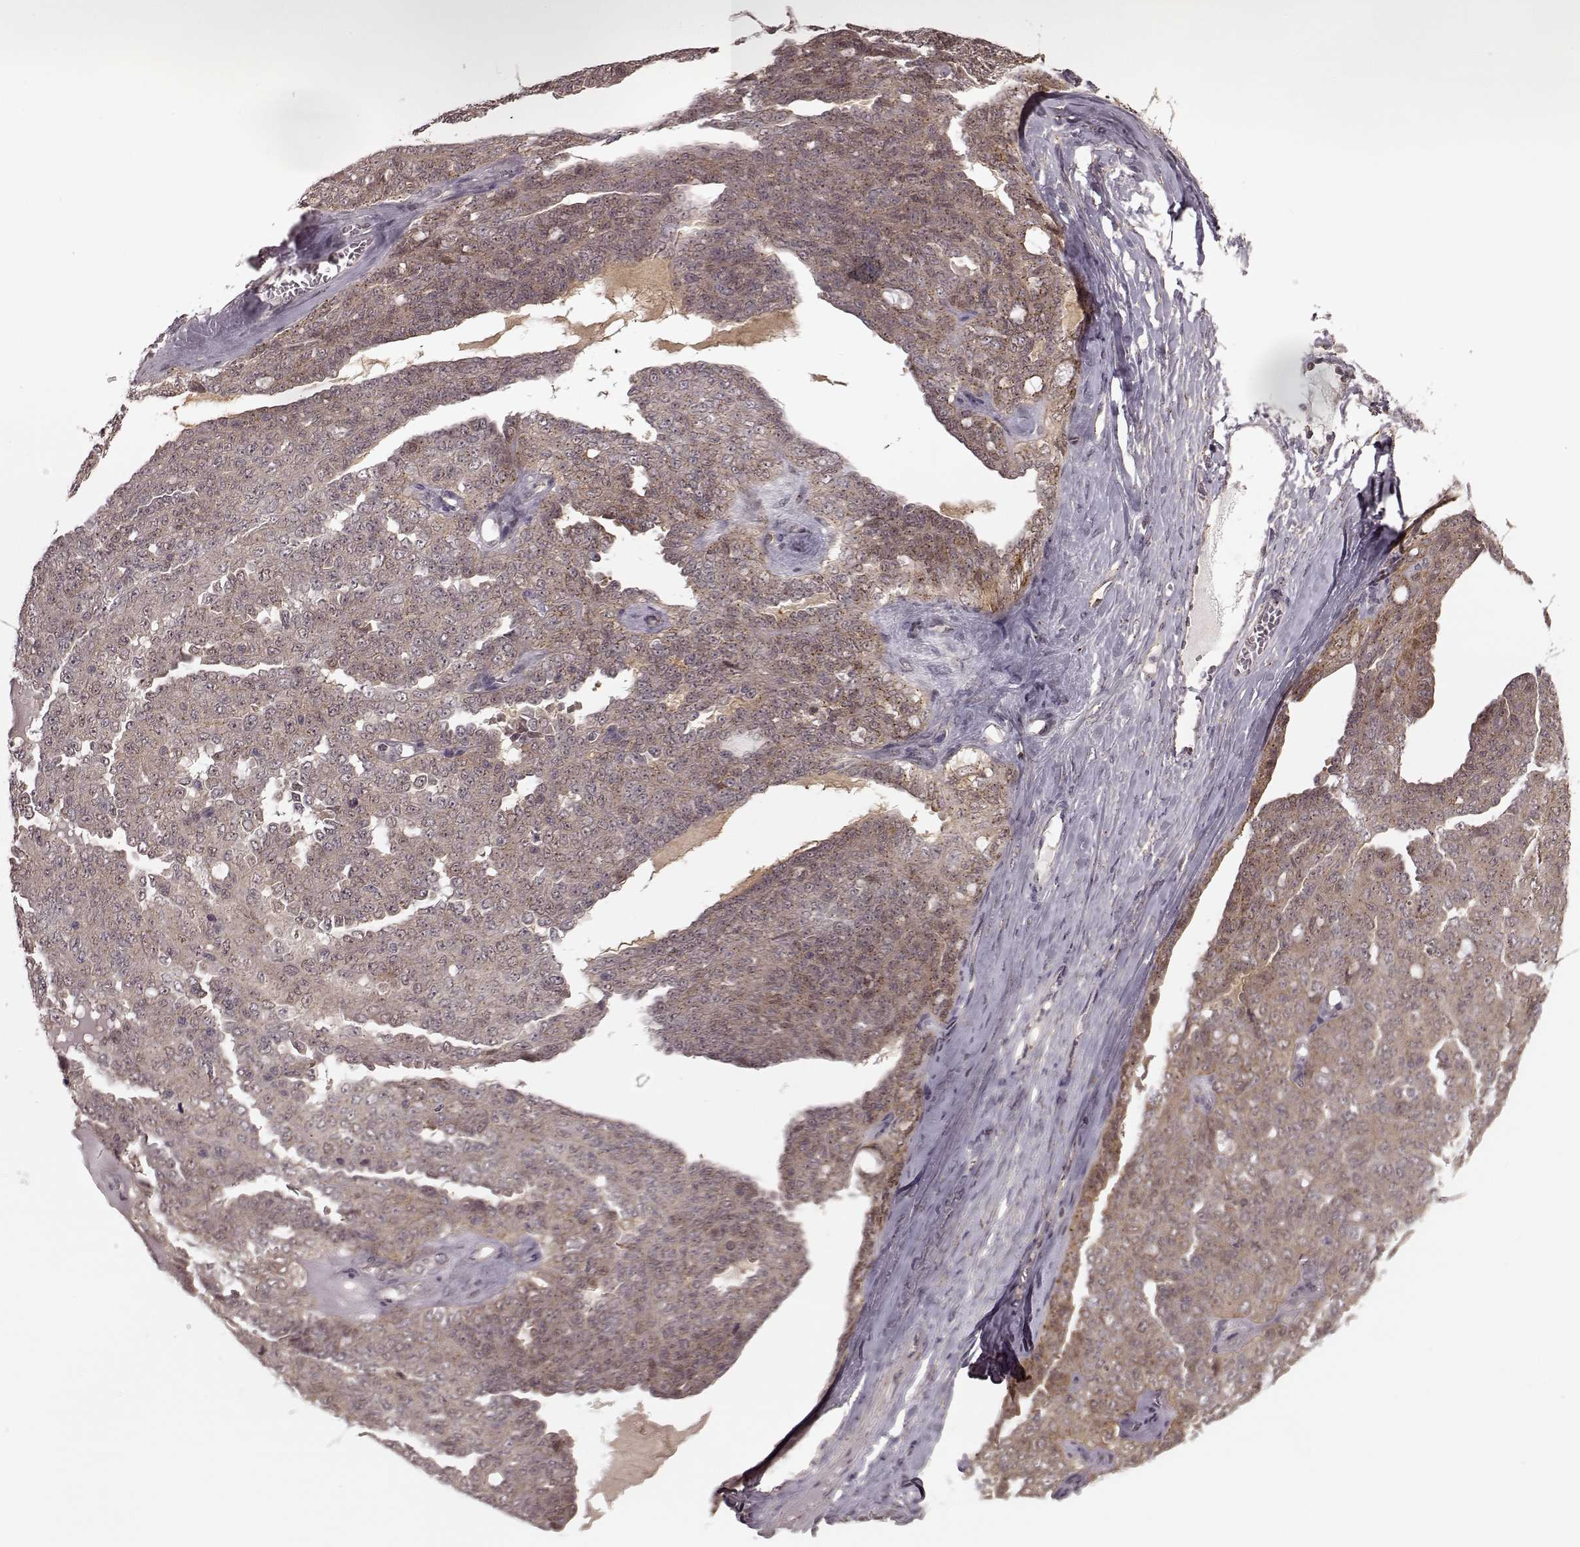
{"staining": {"intensity": "moderate", "quantity": "<25%", "location": "cytoplasmic/membranous"}, "tissue": "ovarian cancer", "cell_type": "Tumor cells", "image_type": "cancer", "snomed": [{"axis": "morphology", "description": "Cystadenocarcinoma, serous, NOS"}, {"axis": "topography", "description": "Ovary"}], "caption": "Protein expression analysis of serous cystadenocarcinoma (ovarian) demonstrates moderate cytoplasmic/membranous staining in approximately <25% of tumor cells. (DAB = brown stain, brightfield microscopy at high magnification).", "gene": "GSS", "patient": {"sex": "female", "age": 71}}